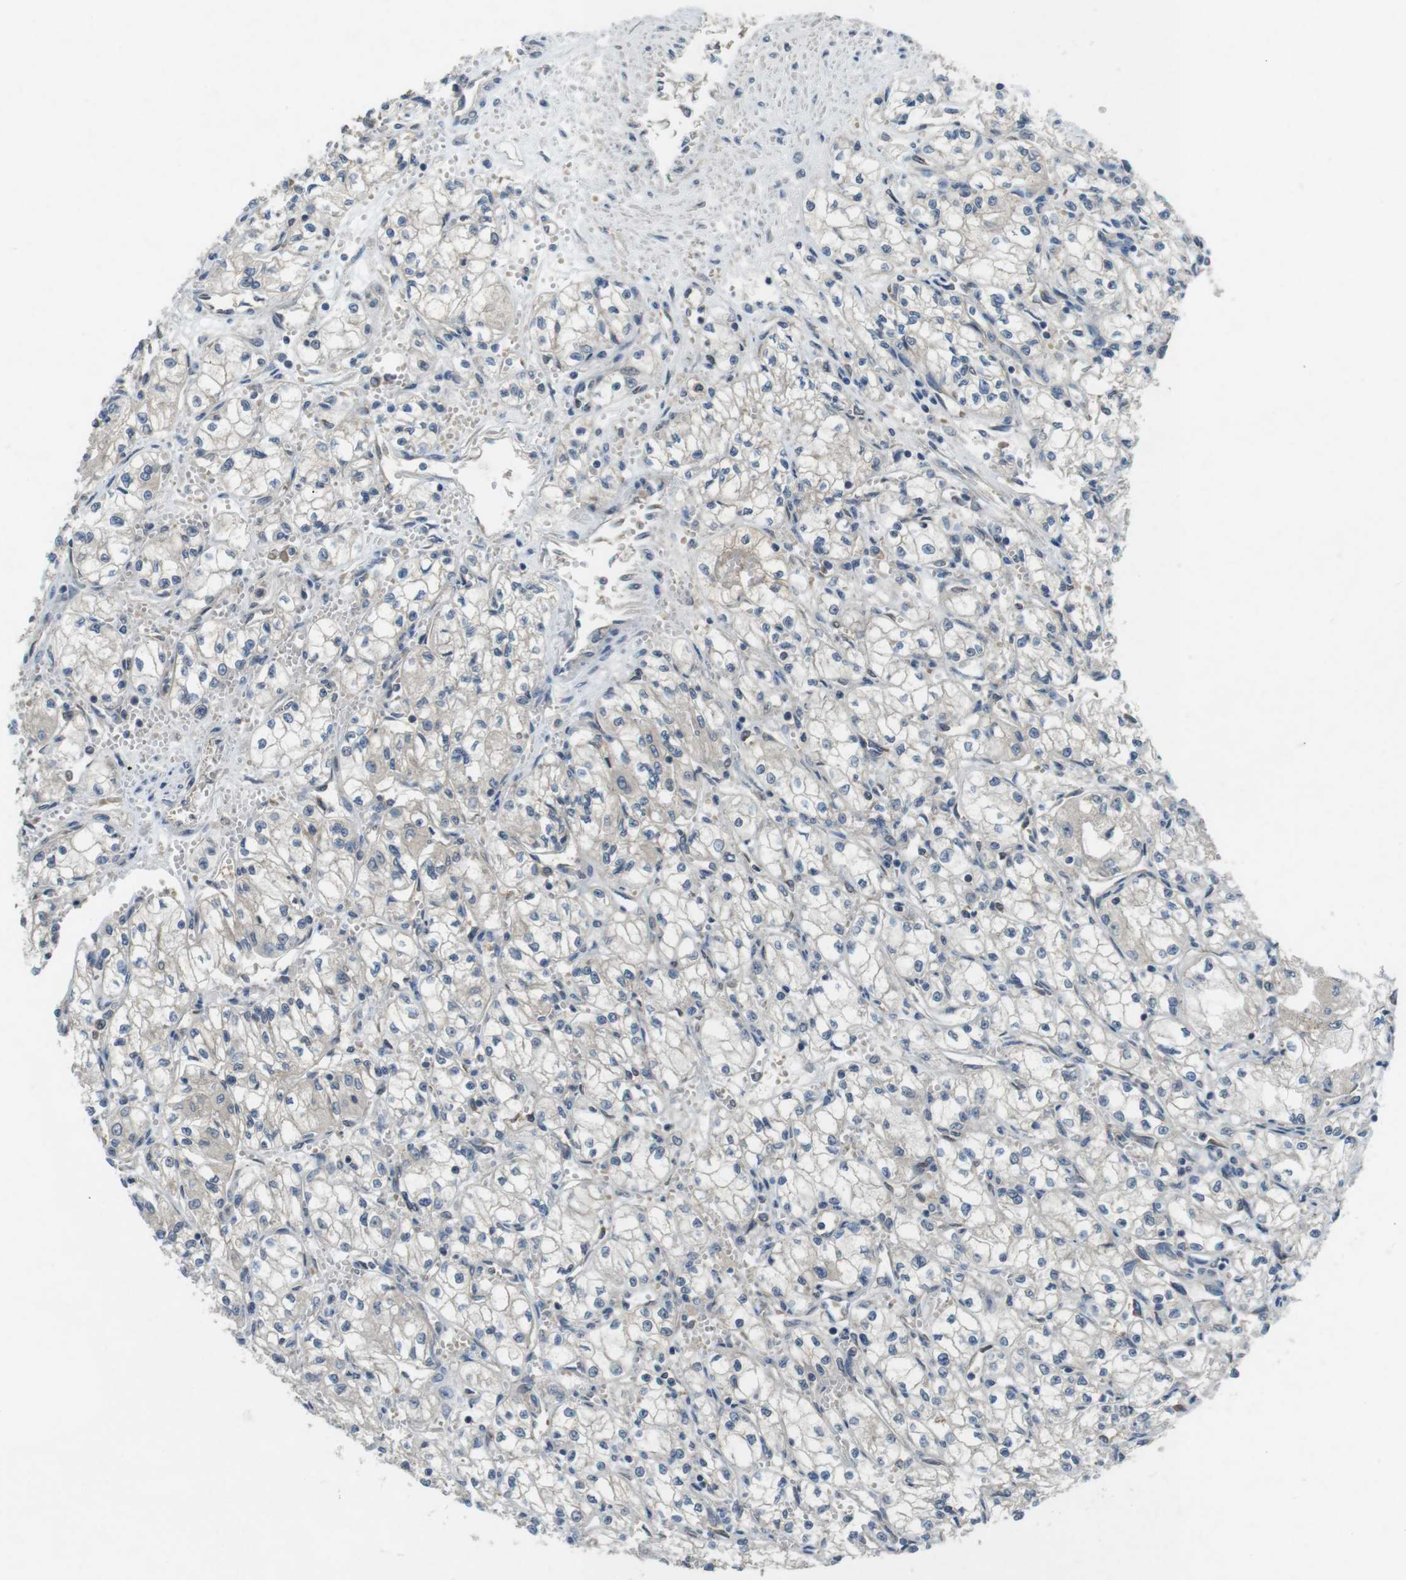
{"staining": {"intensity": "negative", "quantity": "none", "location": "none"}, "tissue": "renal cancer", "cell_type": "Tumor cells", "image_type": "cancer", "snomed": [{"axis": "morphology", "description": "Normal tissue, NOS"}, {"axis": "morphology", "description": "Adenocarcinoma, NOS"}, {"axis": "topography", "description": "Kidney"}], "caption": "DAB immunohistochemical staining of human renal cancer displays no significant positivity in tumor cells.", "gene": "SUGT1", "patient": {"sex": "male", "age": 59}}